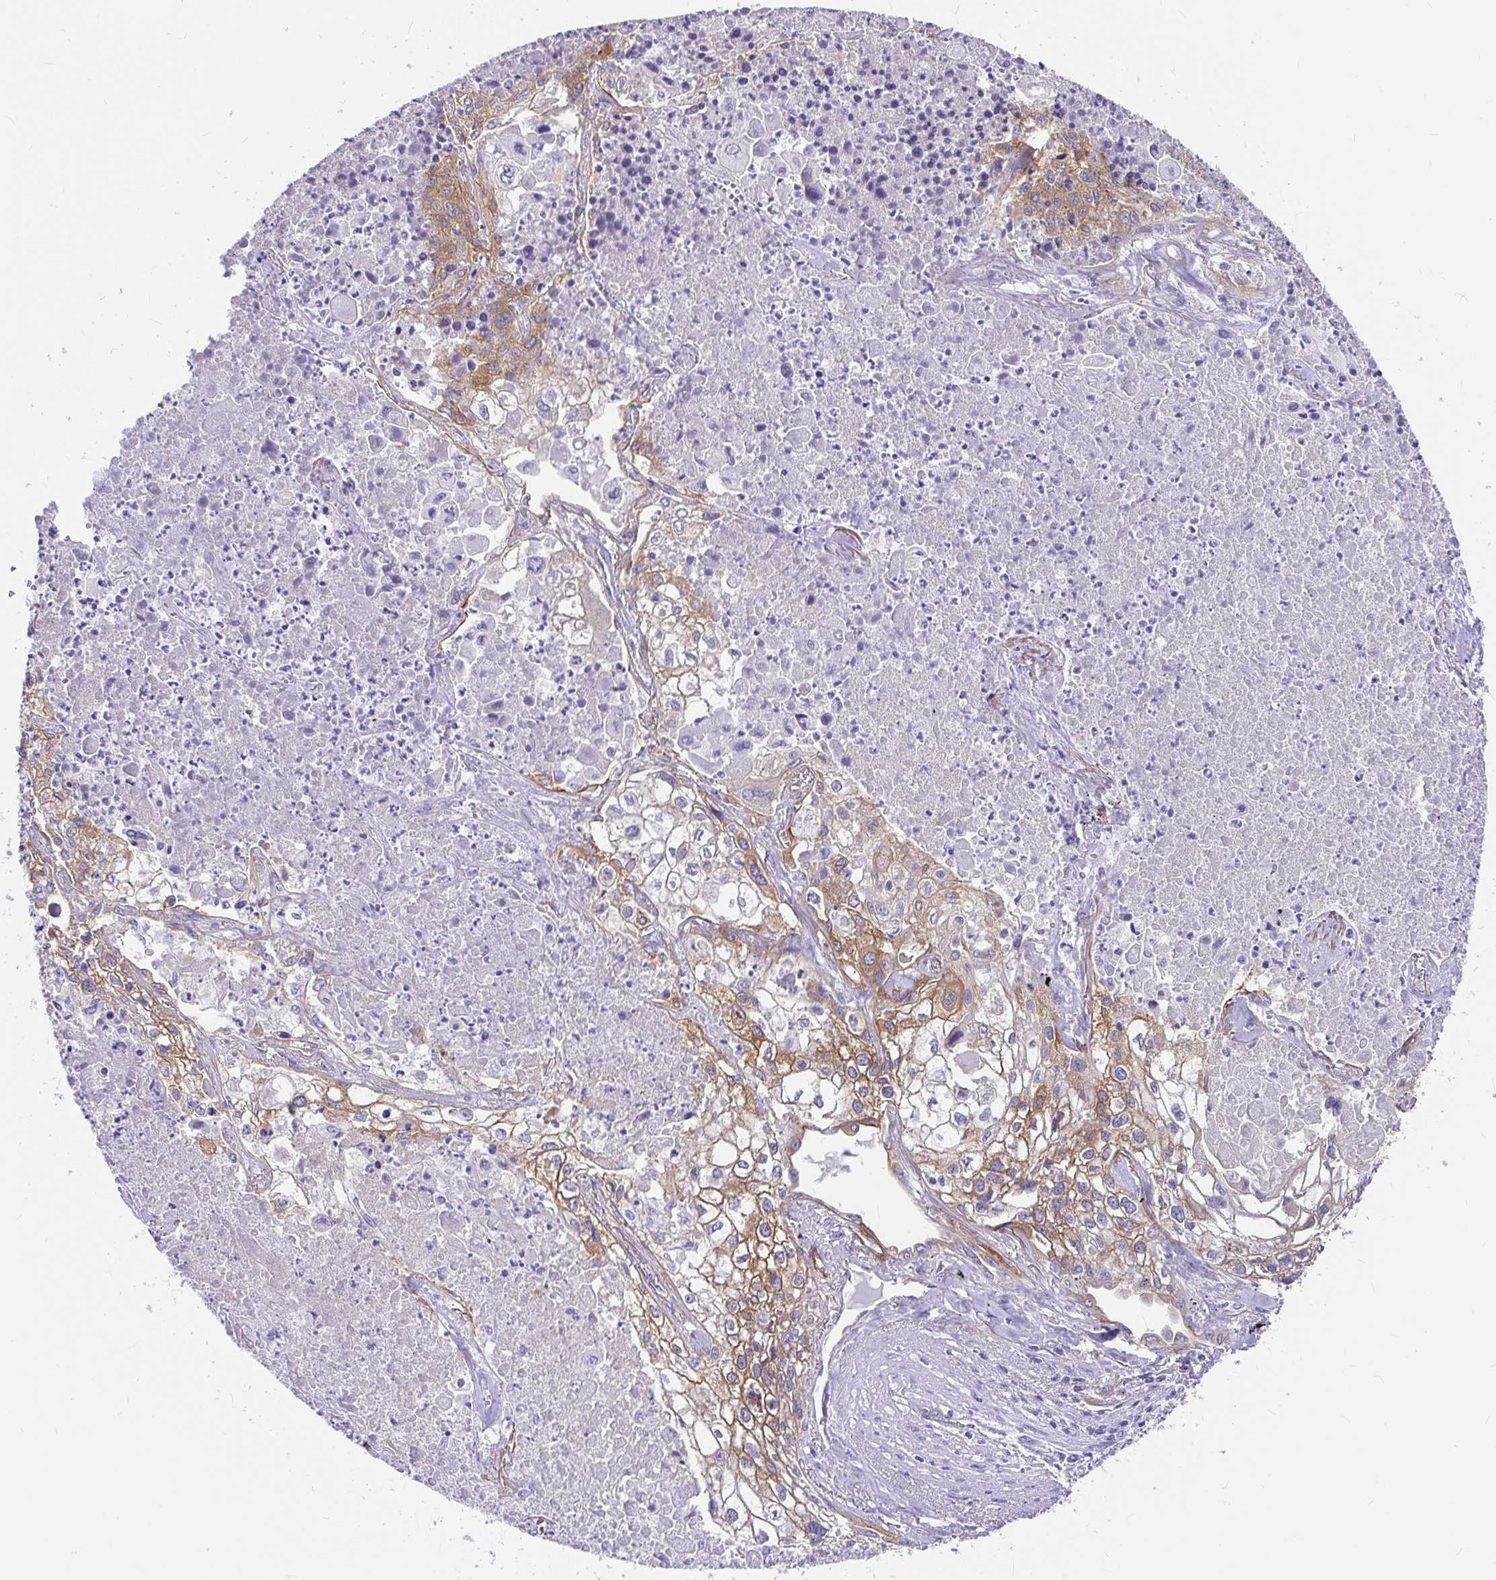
{"staining": {"intensity": "moderate", "quantity": "<25%", "location": "cytoplasmic/membranous"}, "tissue": "lung cancer", "cell_type": "Tumor cells", "image_type": "cancer", "snomed": [{"axis": "morphology", "description": "Squamous cell carcinoma, NOS"}, {"axis": "topography", "description": "Lung"}], "caption": "DAB immunohistochemical staining of lung cancer (squamous cell carcinoma) demonstrates moderate cytoplasmic/membranous protein positivity in about <25% of tumor cells.", "gene": "MYO1B", "patient": {"sex": "male", "age": 74}}